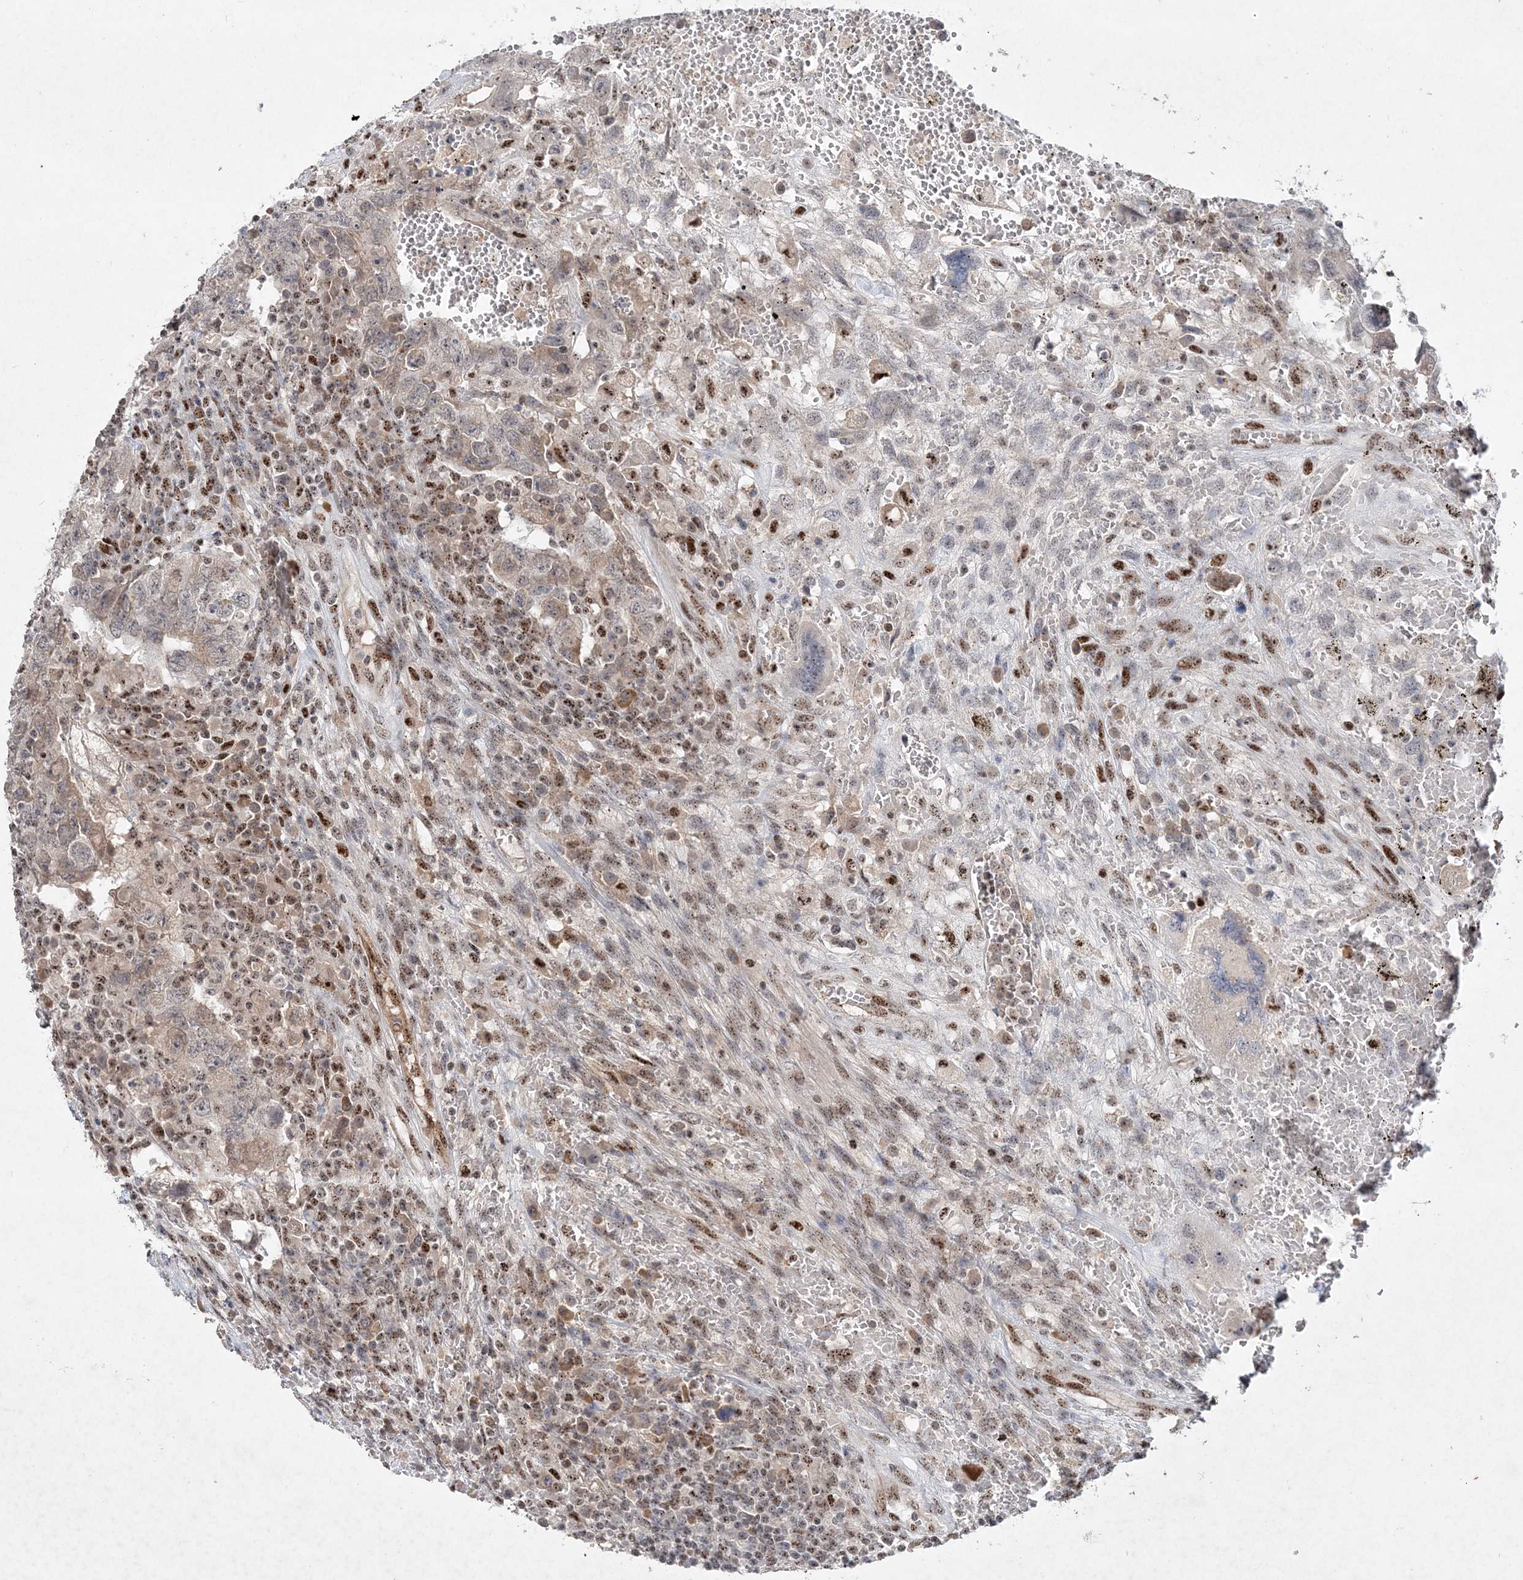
{"staining": {"intensity": "weak", "quantity": "<25%", "location": "cytoplasmic/membranous"}, "tissue": "testis cancer", "cell_type": "Tumor cells", "image_type": "cancer", "snomed": [{"axis": "morphology", "description": "Carcinoma, Embryonal, NOS"}, {"axis": "topography", "description": "Testis"}], "caption": "Immunohistochemical staining of human testis embryonal carcinoma displays no significant positivity in tumor cells.", "gene": "GIN1", "patient": {"sex": "male", "age": 26}}